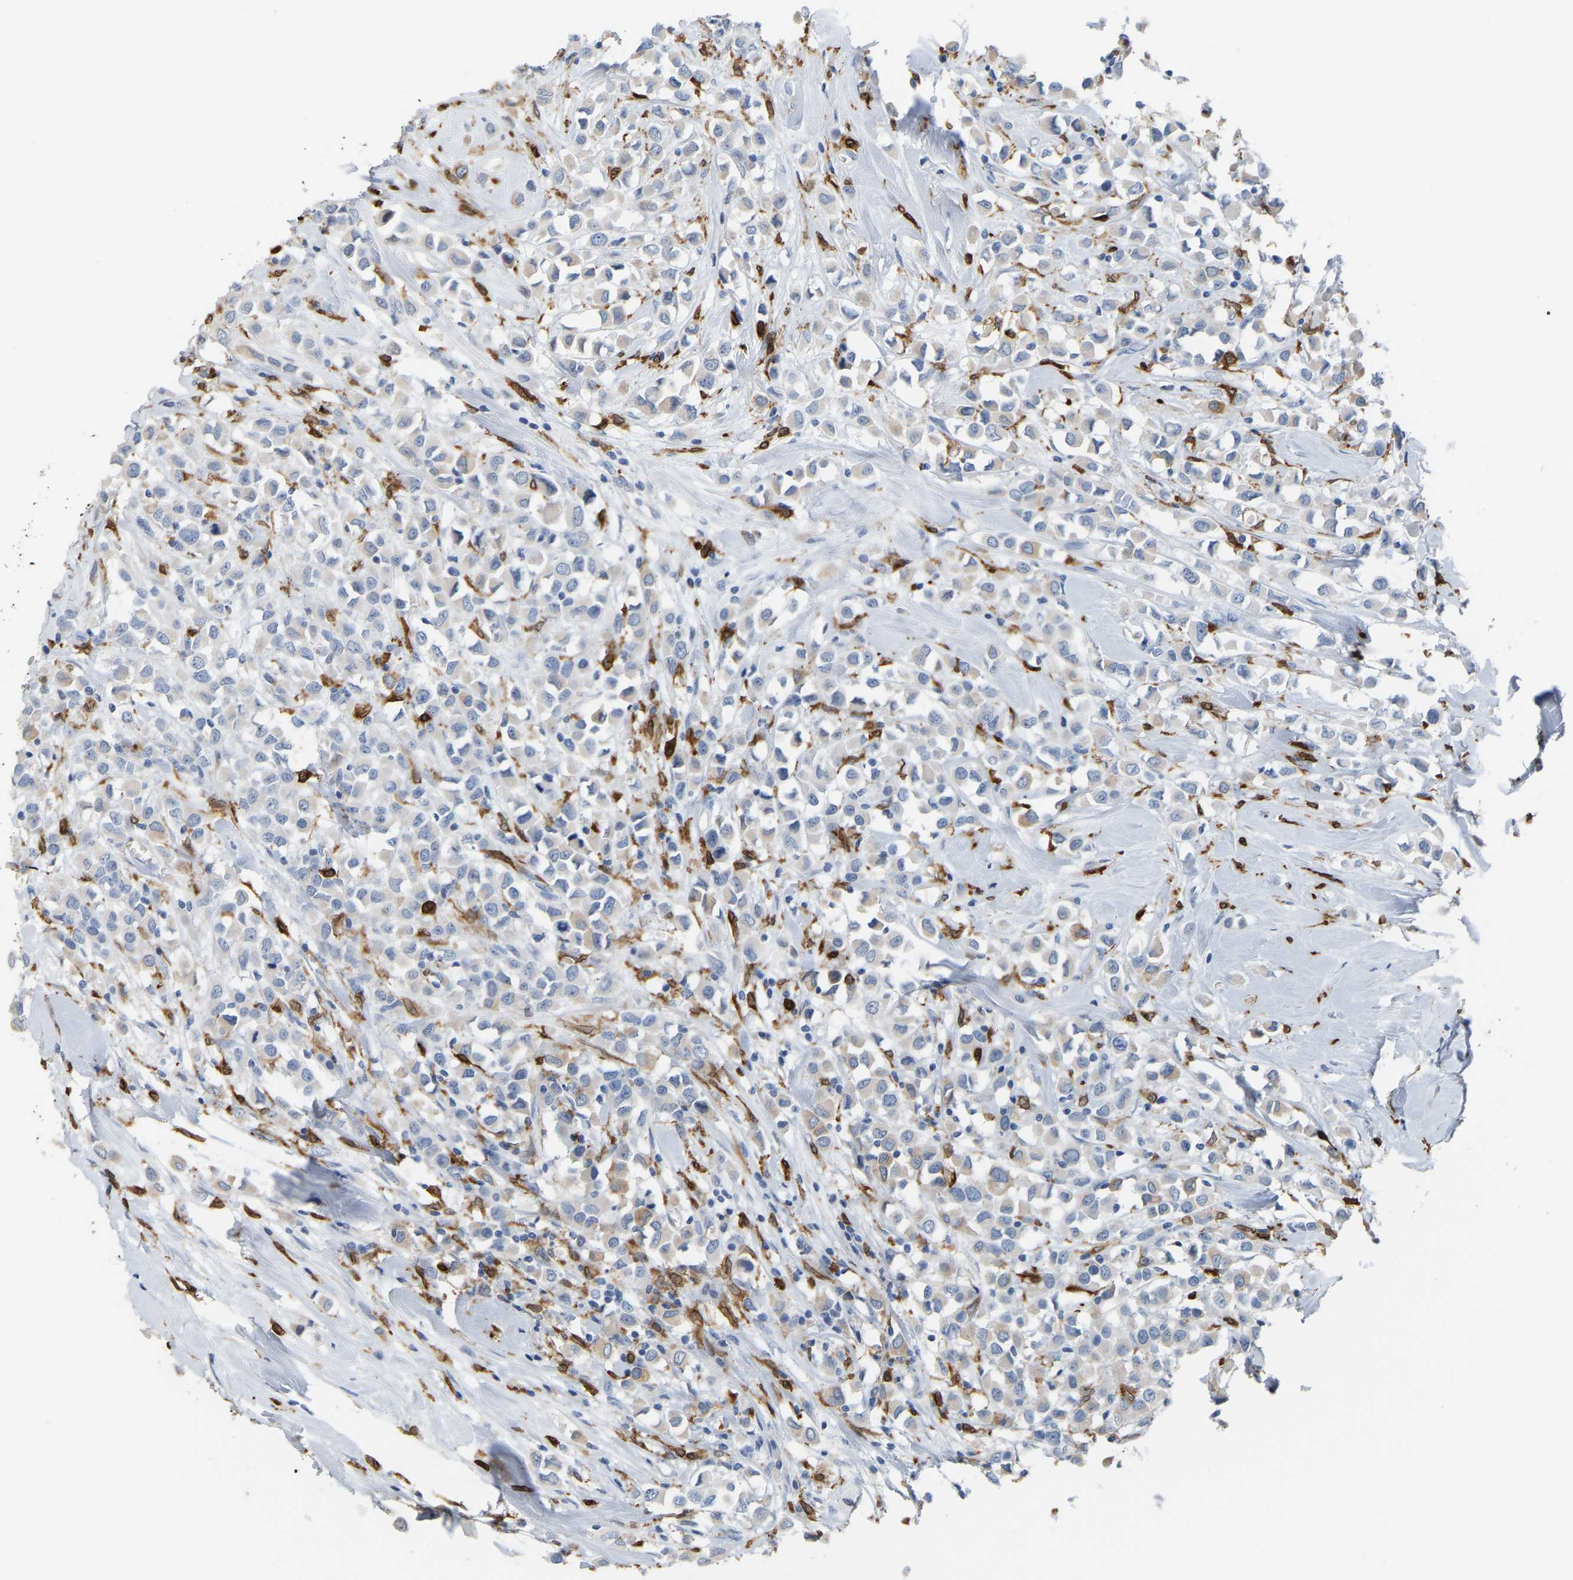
{"staining": {"intensity": "moderate", "quantity": "<25%", "location": "cytoplasmic/membranous"}, "tissue": "breast cancer", "cell_type": "Tumor cells", "image_type": "cancer", "snomed": [{"axis": "morphology", "description": "Duct carcinoma"}, {"axis": "topography", "description": "Breast"}], "caption": "DAB (3,3'-diaminobenzidine) immunohistochemical staining of breast cancer (infiltrating ductal carcinoma) reveals moderate cytoplasmic/membranous protein expression in about <25% of tumor cells.", "gene": "PTGS1", "patient": {"sex": "female", "age": 61}}